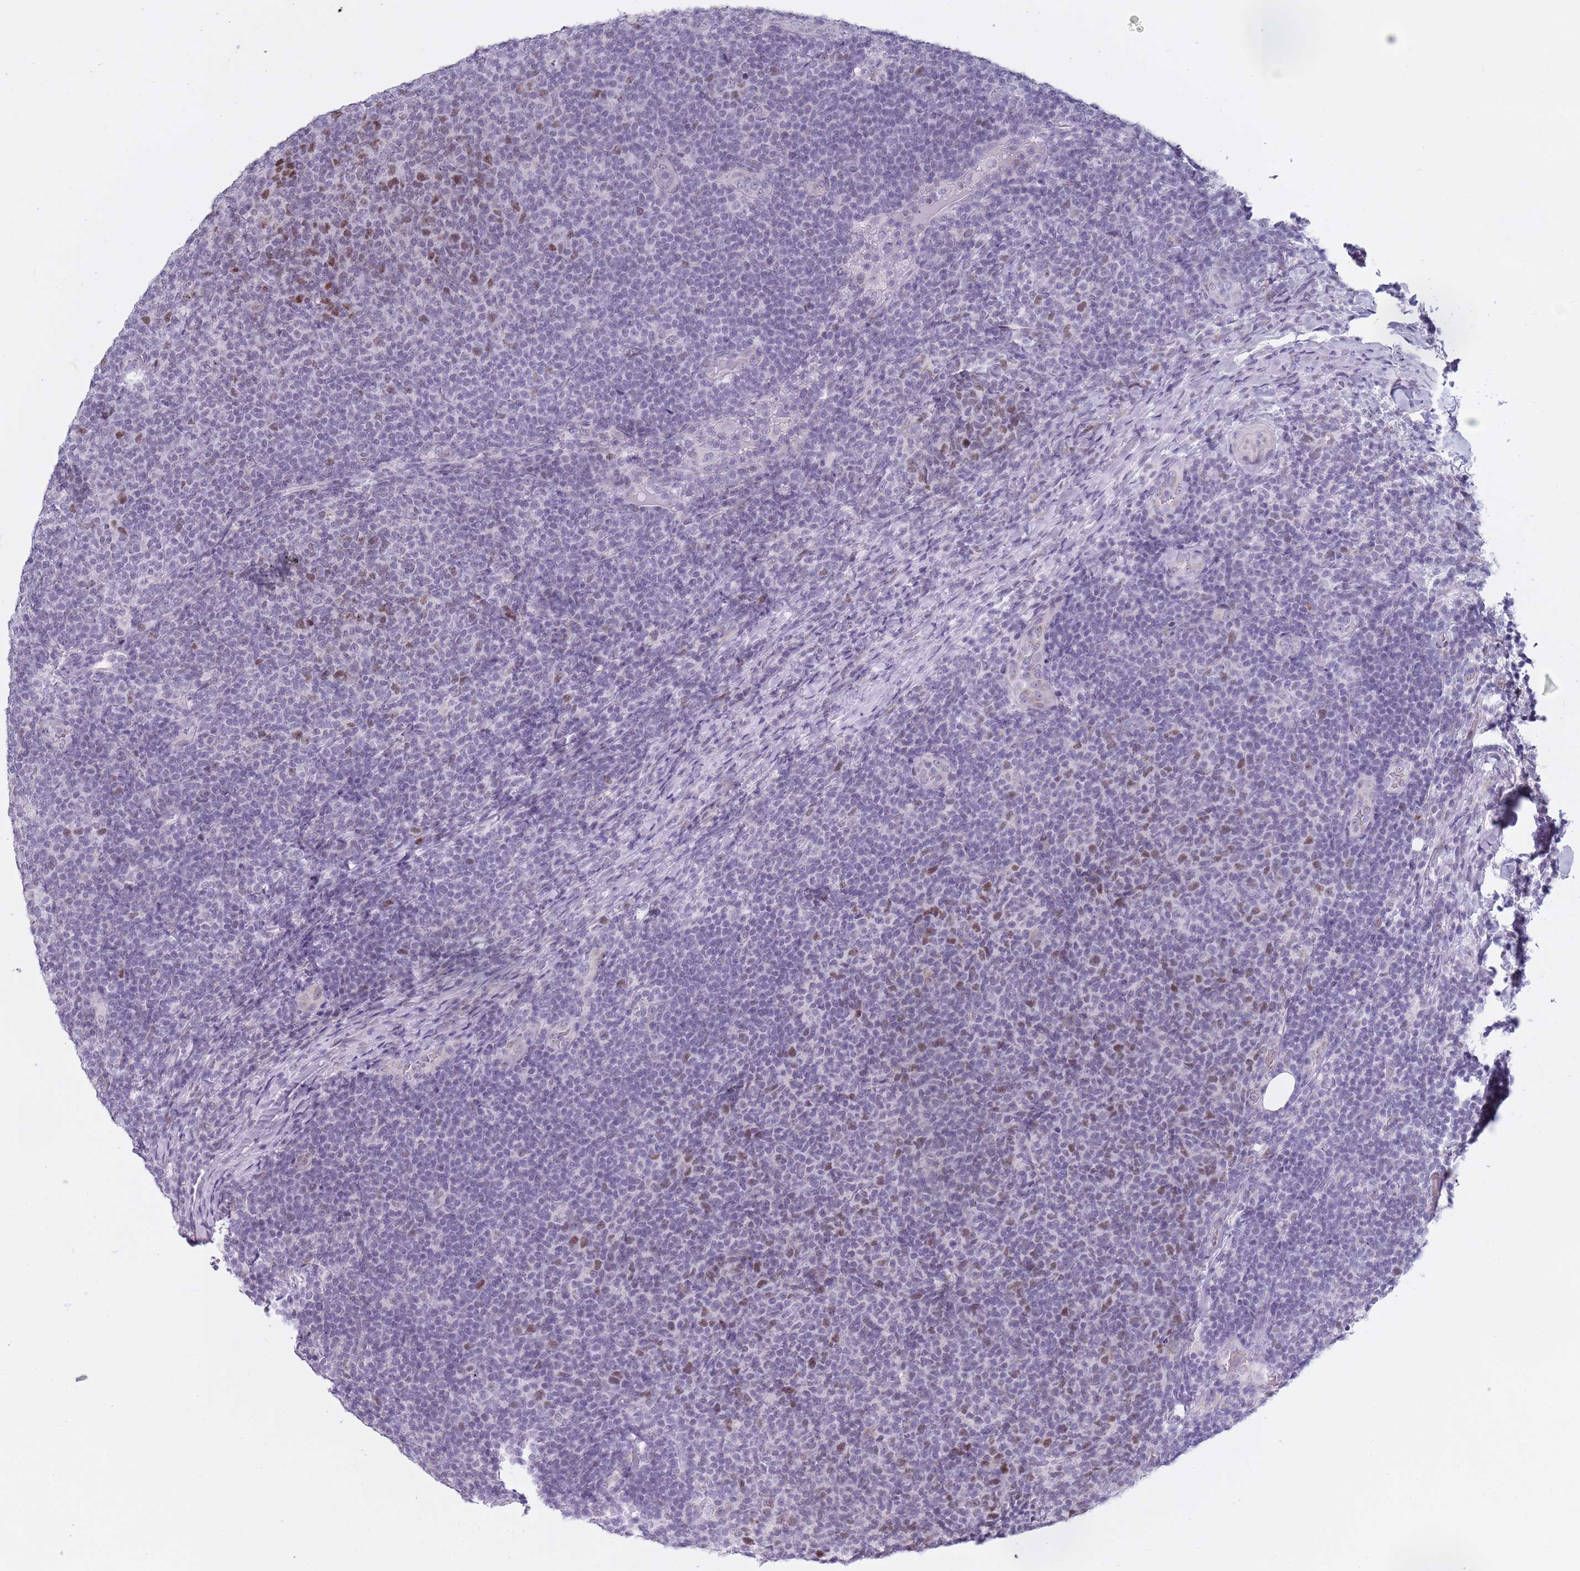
{"staining": {"intensity": "weak", "quantity": "<25%", "location": "nuclear"}, "tissue": "lymphoma", "cell_type": "Tumor cells", "image_type": "cancer", "snomed": [{"axis": "morphology", "description": "Malignant lymphoma, non-Hodgkin's type, Low grade"}, {"axis": "topography", "description": "Lymph node"}], "caption": "This is a micrograph of IHC staining of lymphoma, which shows no expression in tumor cells.", "gene": "ZKSCAN2", "patient": {"sex": "male", "age": 66}}